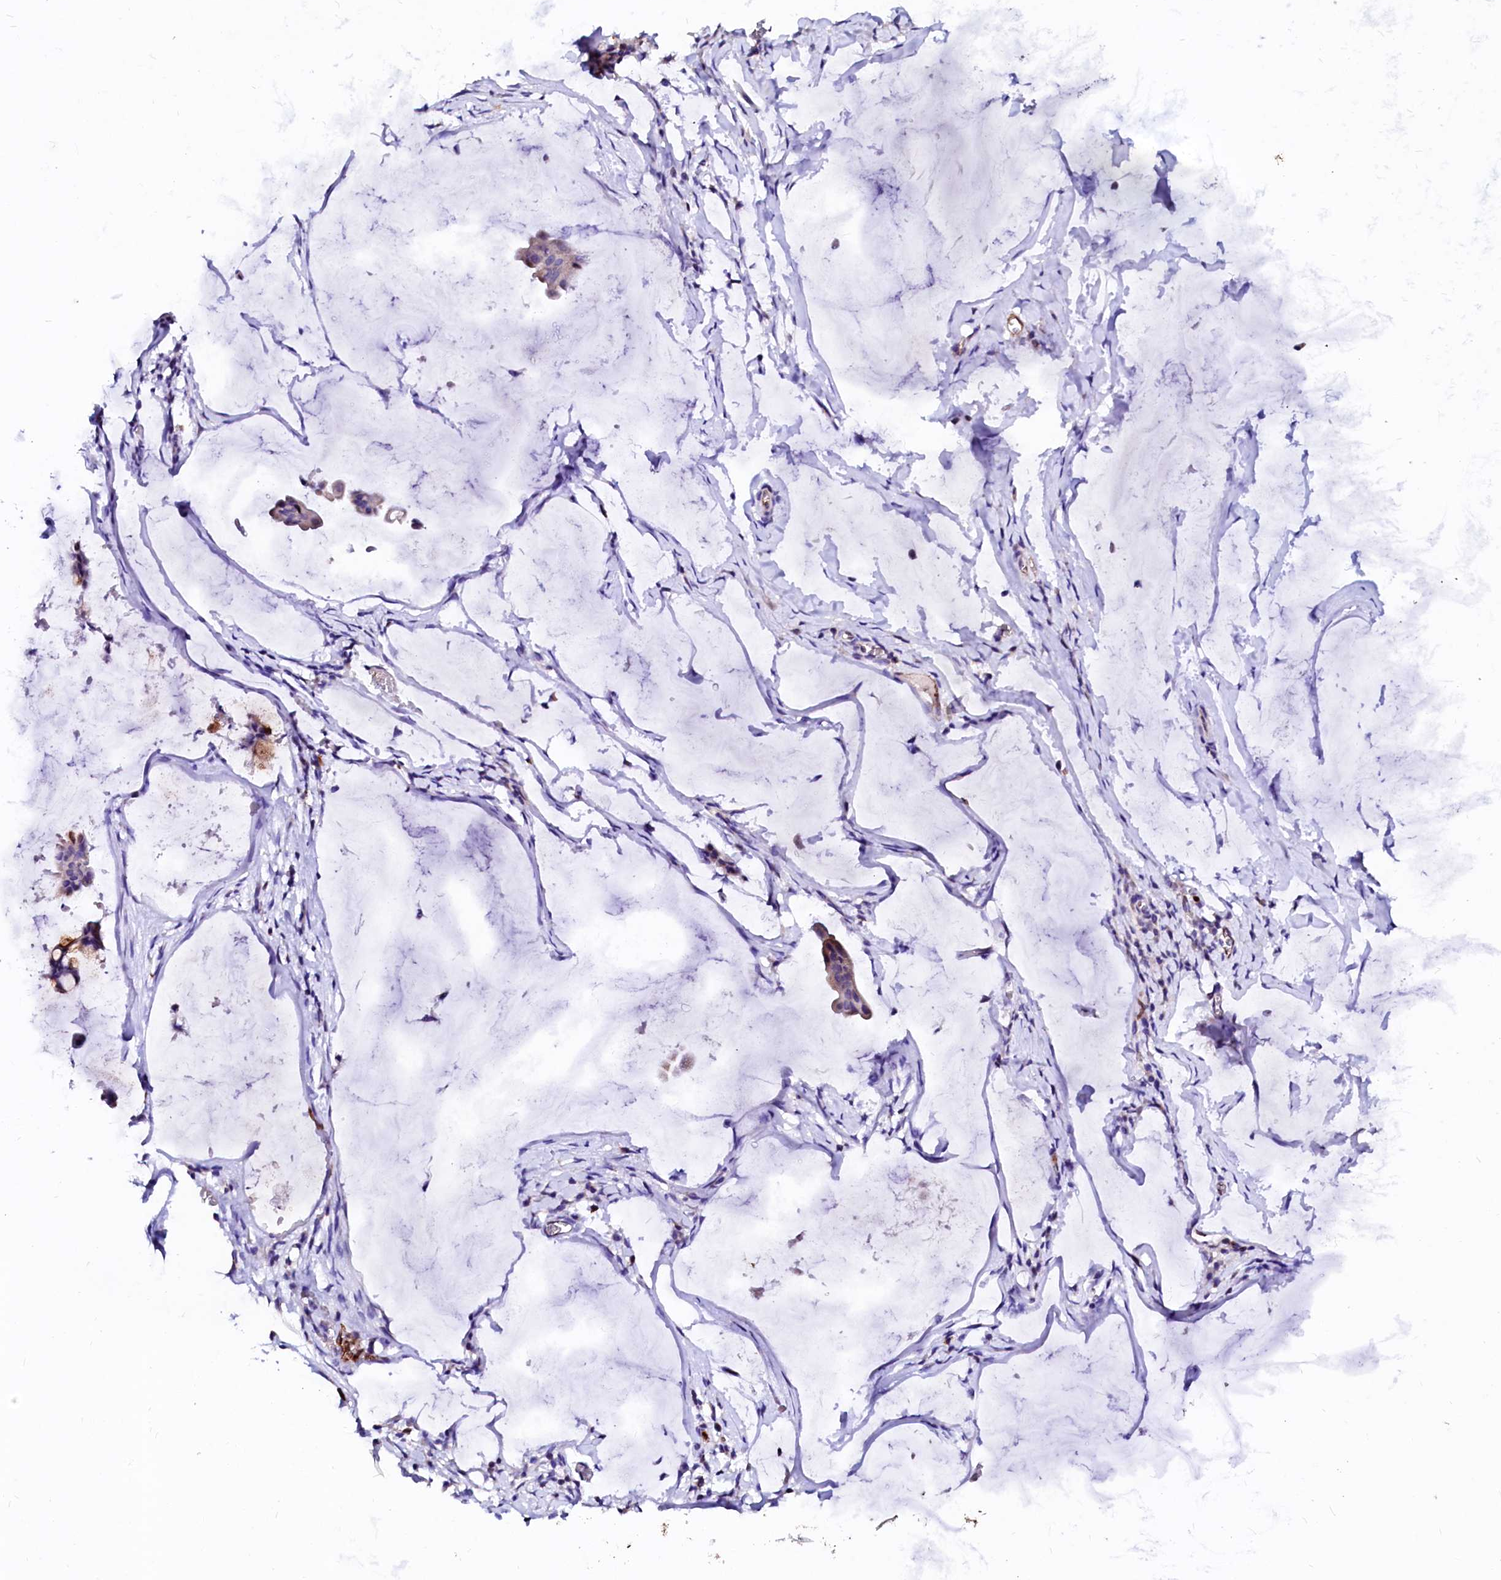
{"staining": {"intensity": "weak", "quantity": ">75%", "location": "cytoplasmic/membranous"}, "tissue": "ovarian cancer", "cell_type": "Tumor cells", "image_type": "cancer", "snomed": [{"axis": "morphology", "description": "Cystadenocarcinoma, mucinous, NOS"}, {"axis": "topography", "description": "Ovary"}], "caption": "This photomicrograph exhibits ovarian cancer stained with IHC to label a protein in brown. The cytoplasmic/membranous of tumor cells show weak positivity for the protein. Nuclei are counter-stained blue.", "gene": "RAB27A", "patient": {"sex": "female", "age": 73}}